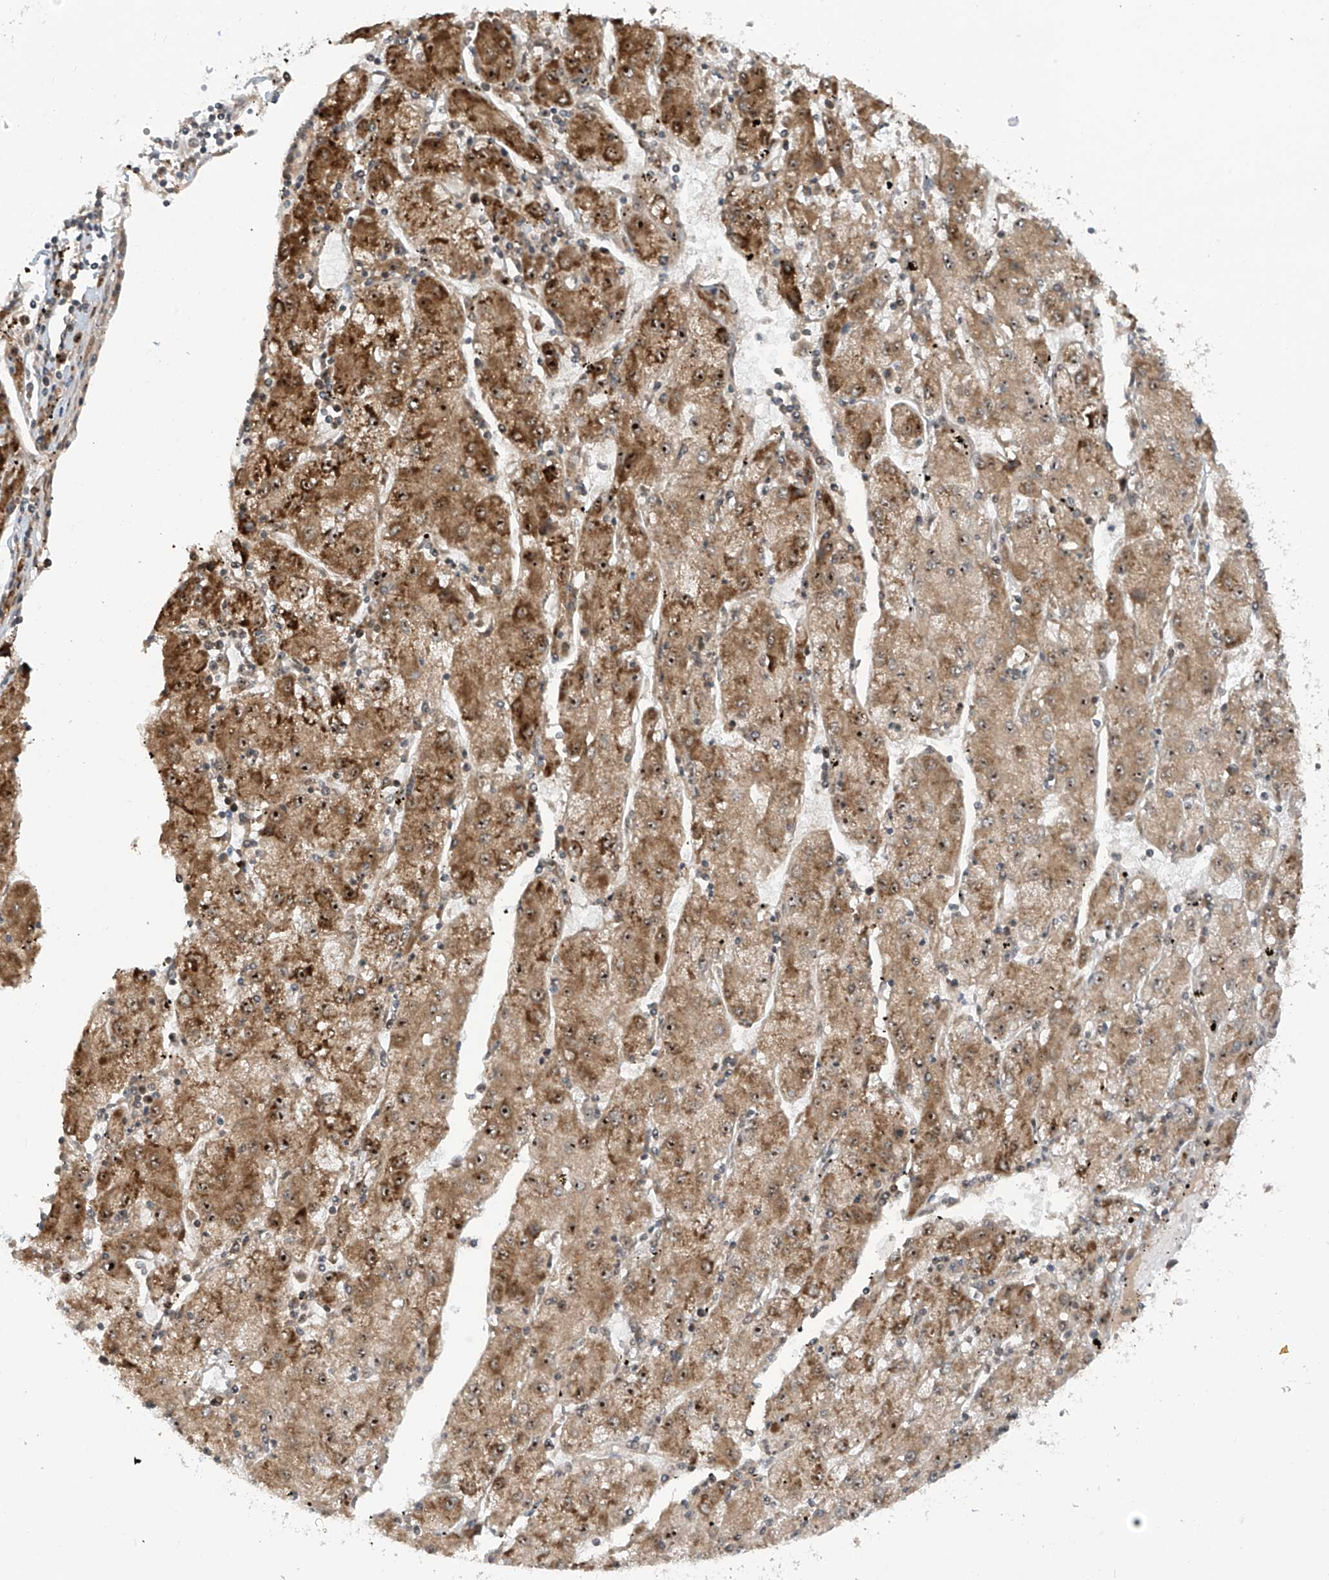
{"staining": {"intensity": "moderate", "quantity": ">75%", "location": "cytoplasmic/membranous,nuclear"}, "tissue": "liver cancer", "cell_type": "Tumor cells", "image_type": "cancer", "snomed": [{"axis": "morphology", "description": "Carcinoma, Hepatocellular, NOS"}, {"axis": "topography", "description": "Liver"}], "caption": "Liver cancer (hepatocellular carcinoma) stained with a protein marker demonstrates moderate staining in tumor cells.", "gene": "C1orf131", "patient": {"sex": "male", "age": 72}}